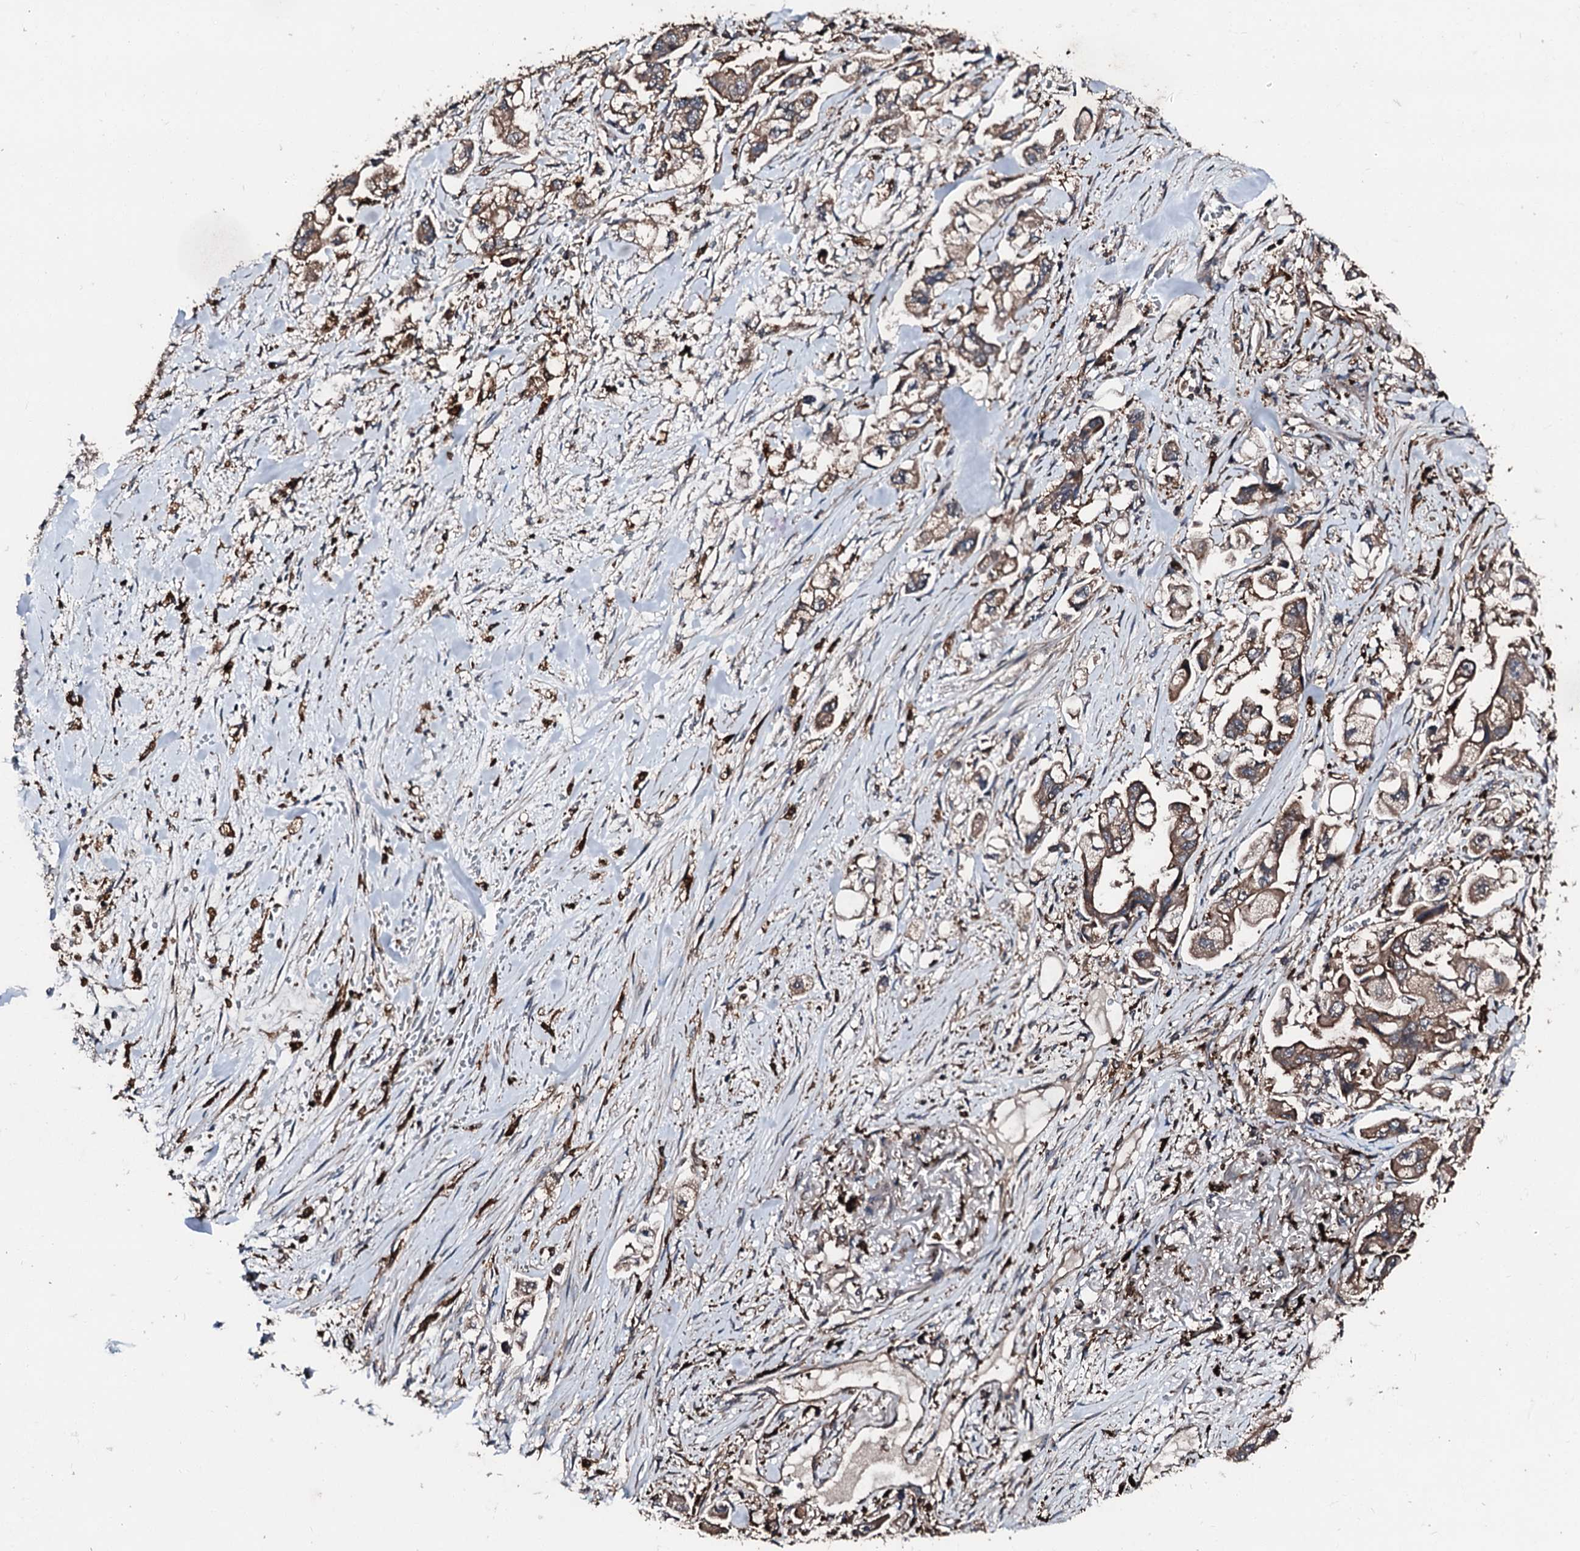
{"staining": {"intensity": "moderate", "quantity": ">75%", "location": "cytoplasmic/membranous"}, "tissue": "stomach cancer", "cell_type": "Tumor cells", "image_type": "cancer", "snomed": [{"axis": "morphology", "description": "Adenocarcinoma, NOS"}, {"axis": "topography", "description": "Stomach"}], "caption": "IHC image of adenocarcinoma (stomach) stained for a protein (brown), which demonstrates medium levels of moderate cytoplasmic/membranous positivity in about >75% of tumor cells.", "gene": "FGD4", "patient": {"sex": "male", "age": 62}}